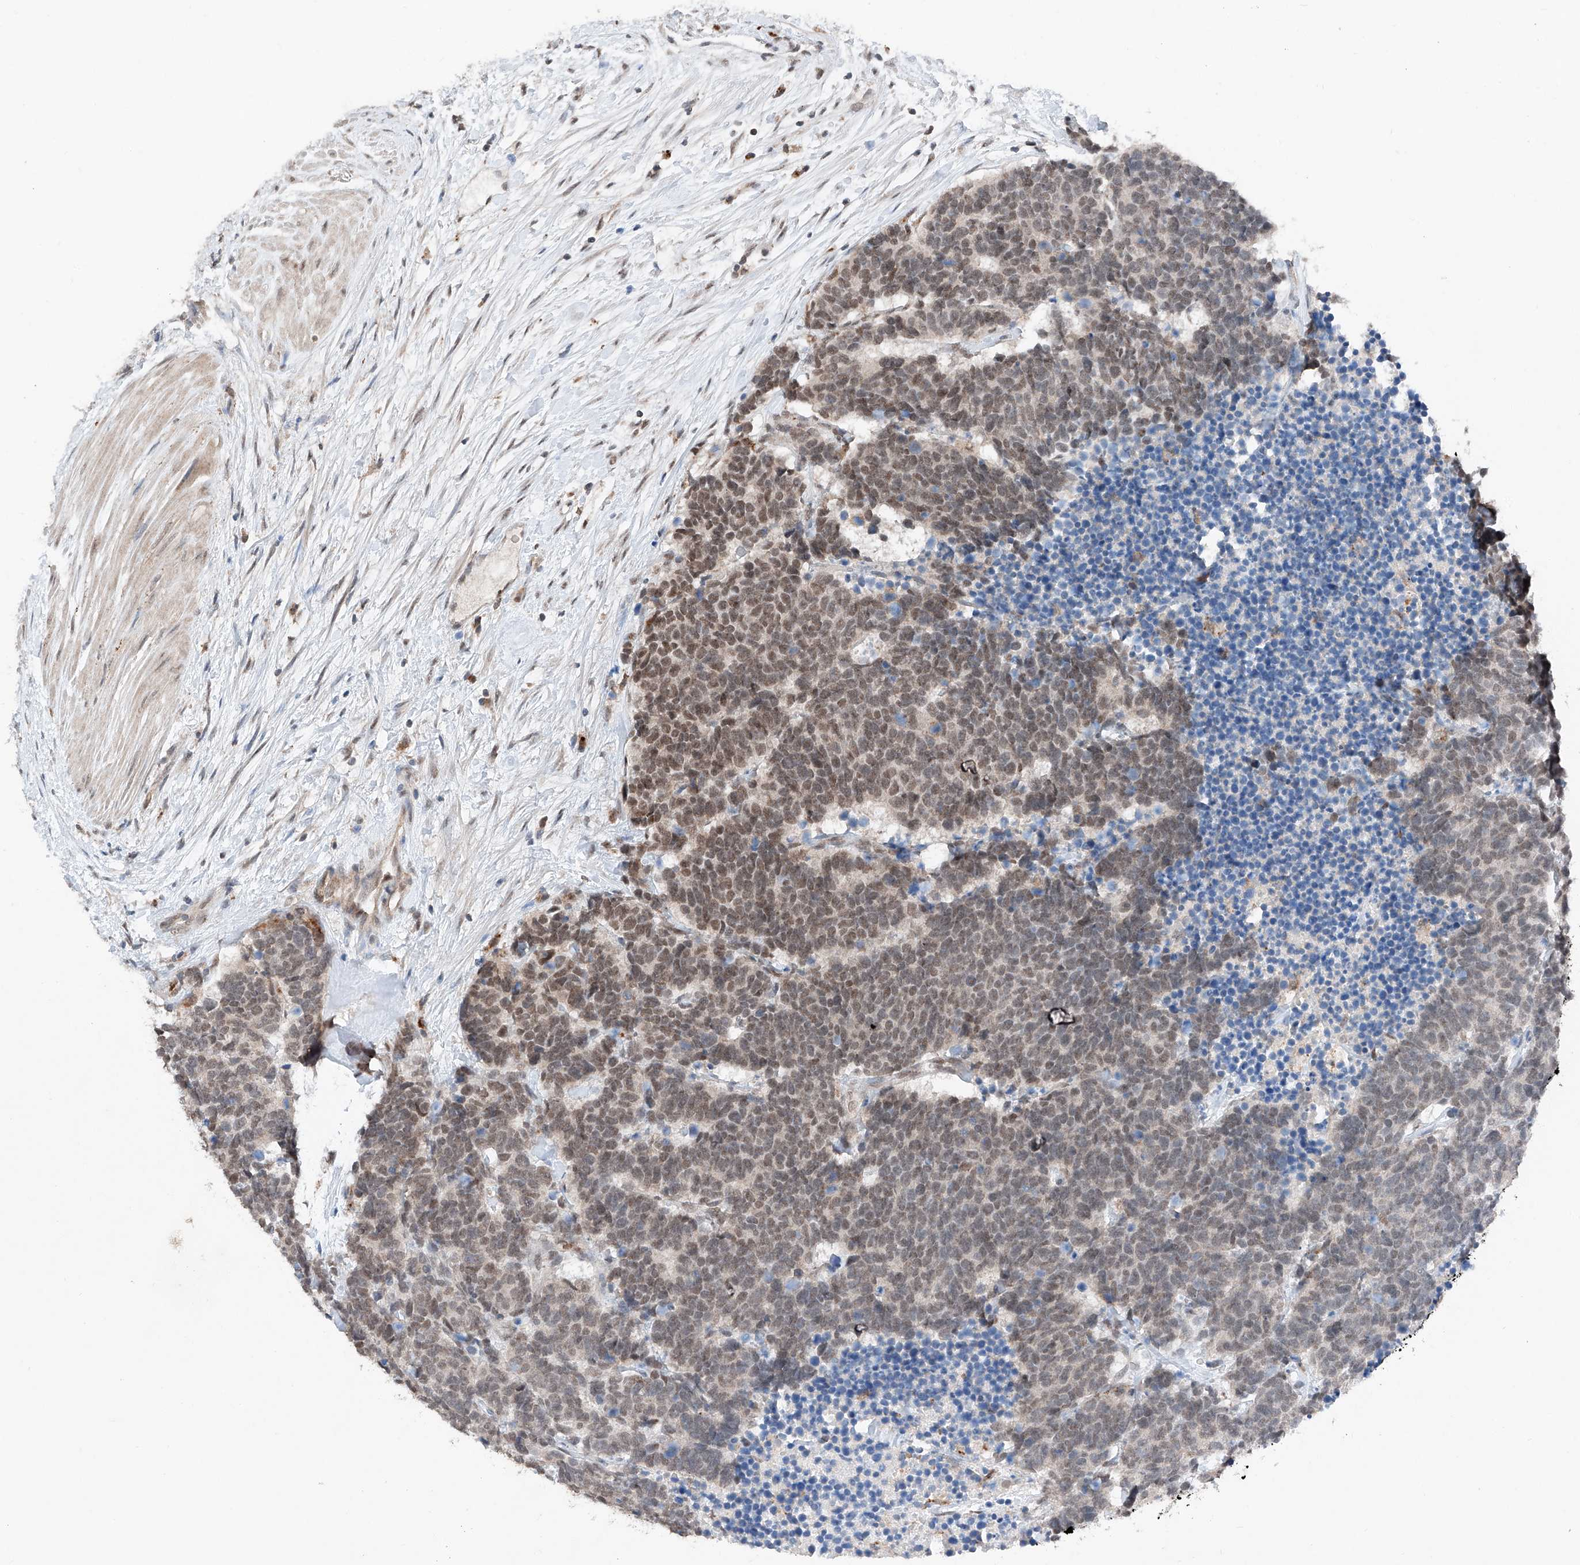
{"staining": {"intensity": "moderate", "quantity": ">75%", "location": "nuclear"}, "tissue": "carcinoid", "cell_type": "Tumor cells", "image_type": "cancer", "snomed": [{"axis": "morphology", "description": "Carcinoma, NOS"}, {"axis": "morphology", "description": "Carcinoid, malignant, NOS"}, {"axis": "topography", "description": "Urinary bladder"}], "caption": "High-magnification brightfield microscopy of malignant carcinoid stained with DAB (3,3'-diaminobenzidine) (brown) and counterstained with hematoxylin (blue). tumor cells exhibit moderate nuclear staining is appreciated in about>75% of cells.", "gene": "TBX4", "patient": {"sex": "male", "age": 57}}